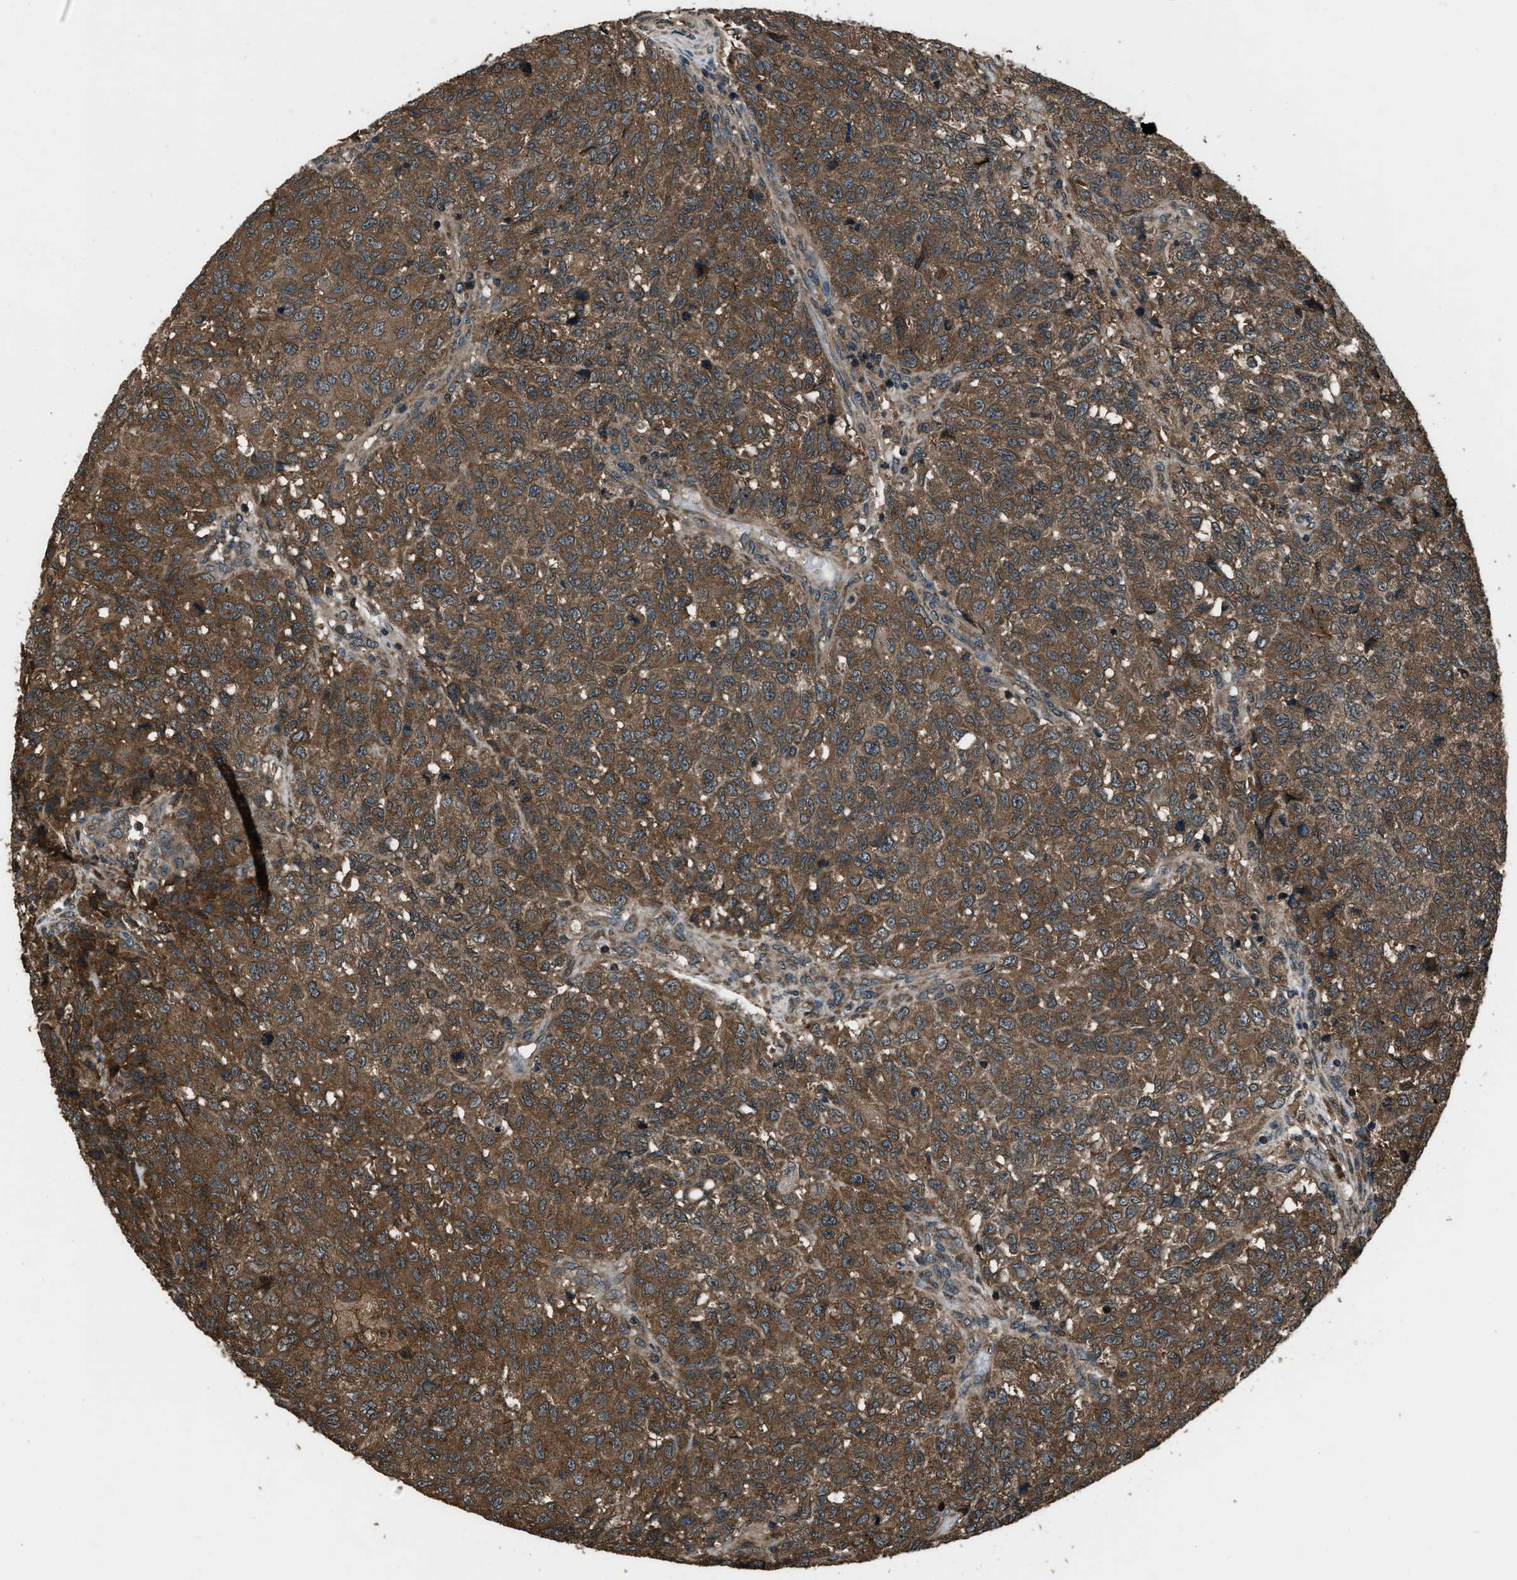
{"staining": {"intensity": "moderate", "quantity": ">75%", "location": "cytoplasmic/membranous"}, "tissue": "testis cancer", "cell_type": "Tumor cells", "image_type": "cancer", "snomed": [{"axis": "morphology", "description": "Seminoma, NOS"}, {"axis": "topography", "description": "Testis"}], "caption": "Moderate cytoplasmic/membranous staining for a protein is present in about >75% of tumor cells of testis seminoma using immunohistochemistry (IHC).", "gene": "TRIM4", "patient": {"sex": "male", "age": 59}}